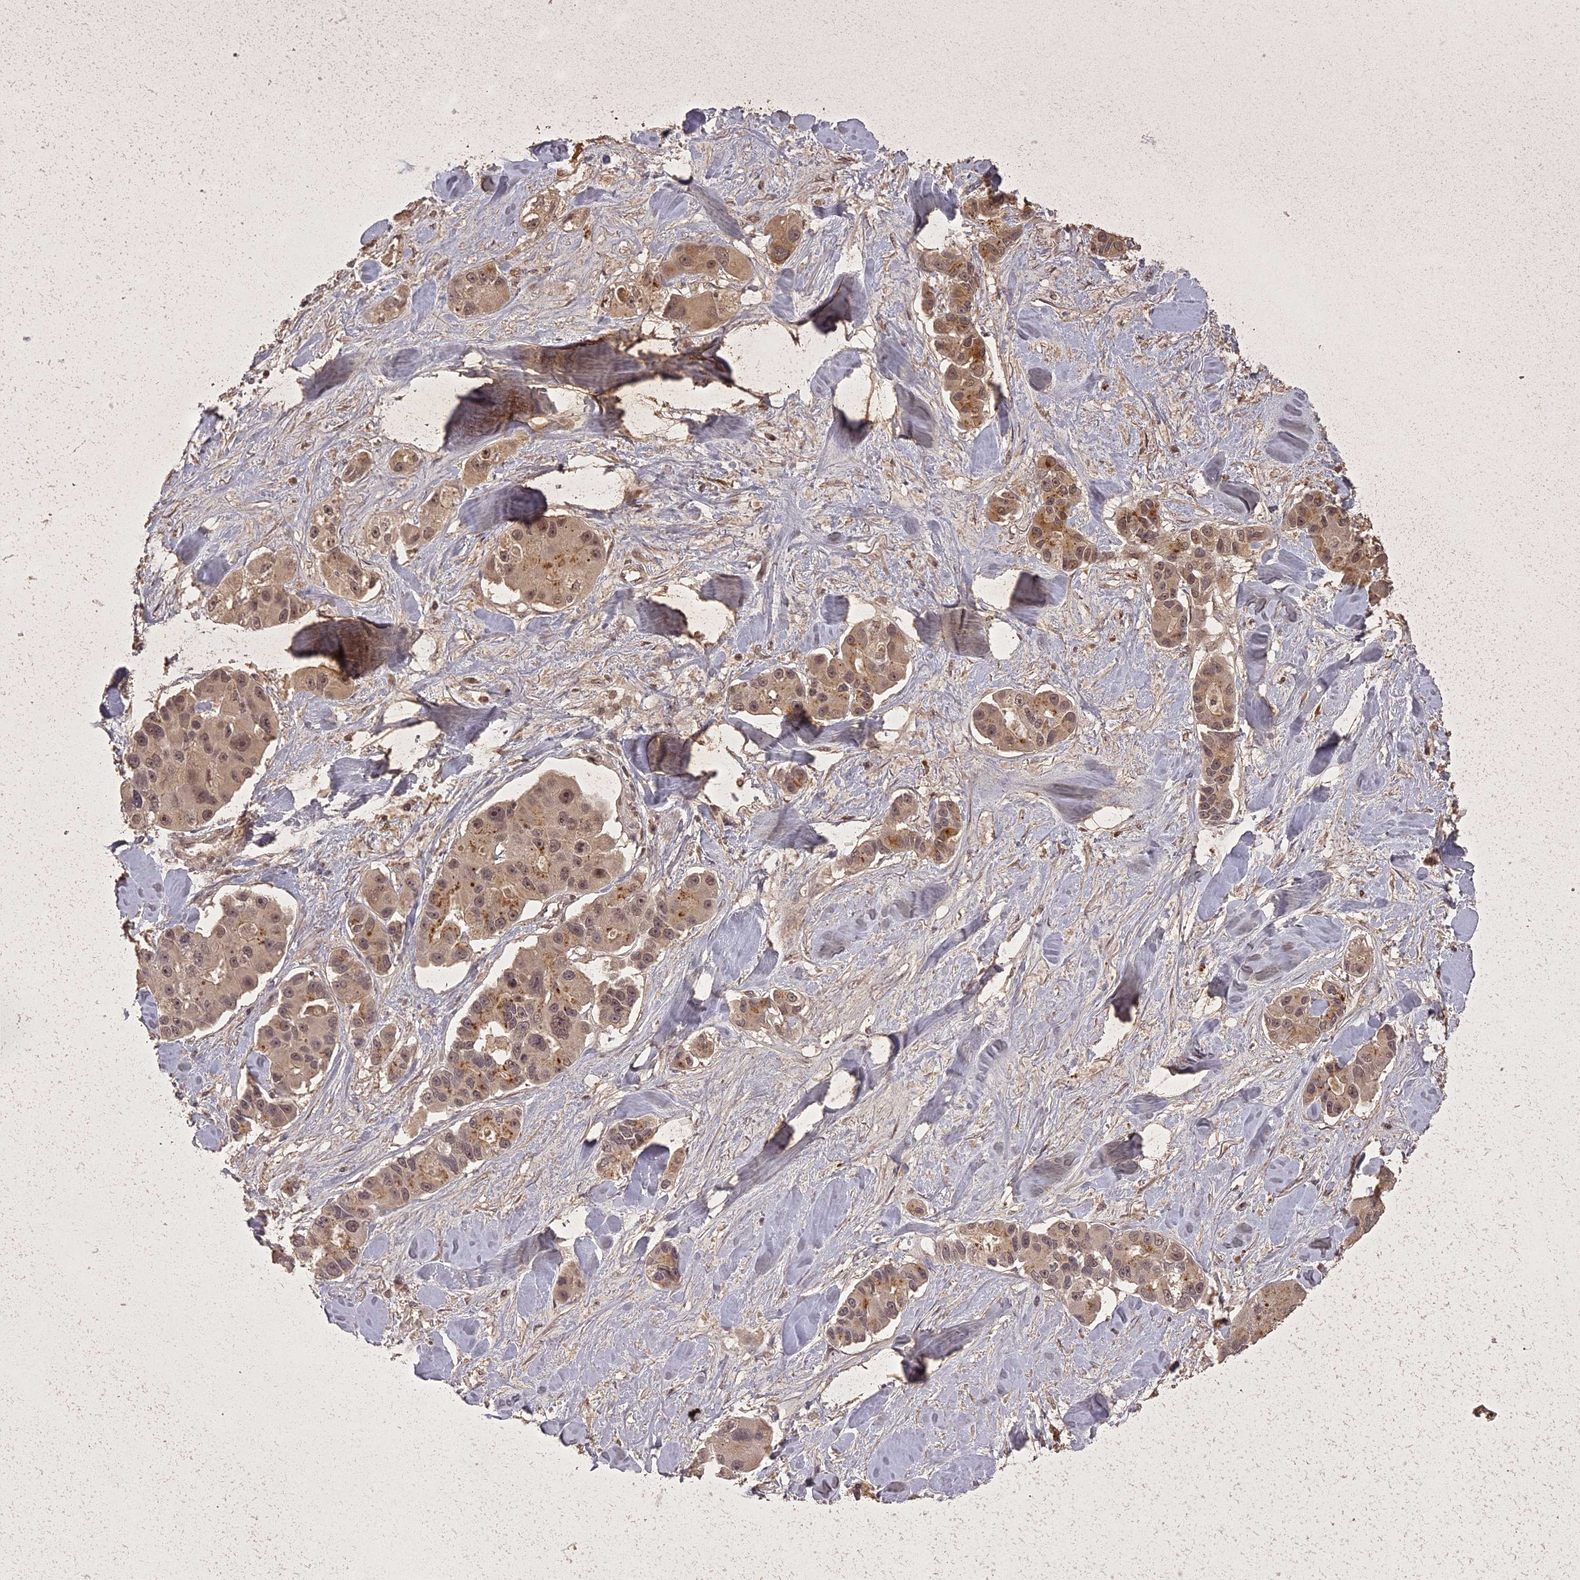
{"staining": {"intensity": "weak", "quantity": ">75%", "location": "cytoplasmic/membranous"}, "tissue": "lung cancer", "cell_type": "Tumor cells", "image_type": "cancer", "snomed": [{"axis": "morphology", "description": "Adenocarcinoma, NOS"}, {"axis": "topography", "description": "Lung"}], "caption": "Protein expression analysis of lung cancer reveals weak cytoplasmic/membranous expression in approximately >75% of tumor cells.", "gene": "LIN37", "patient": {"sex": "female", "age": 54}}